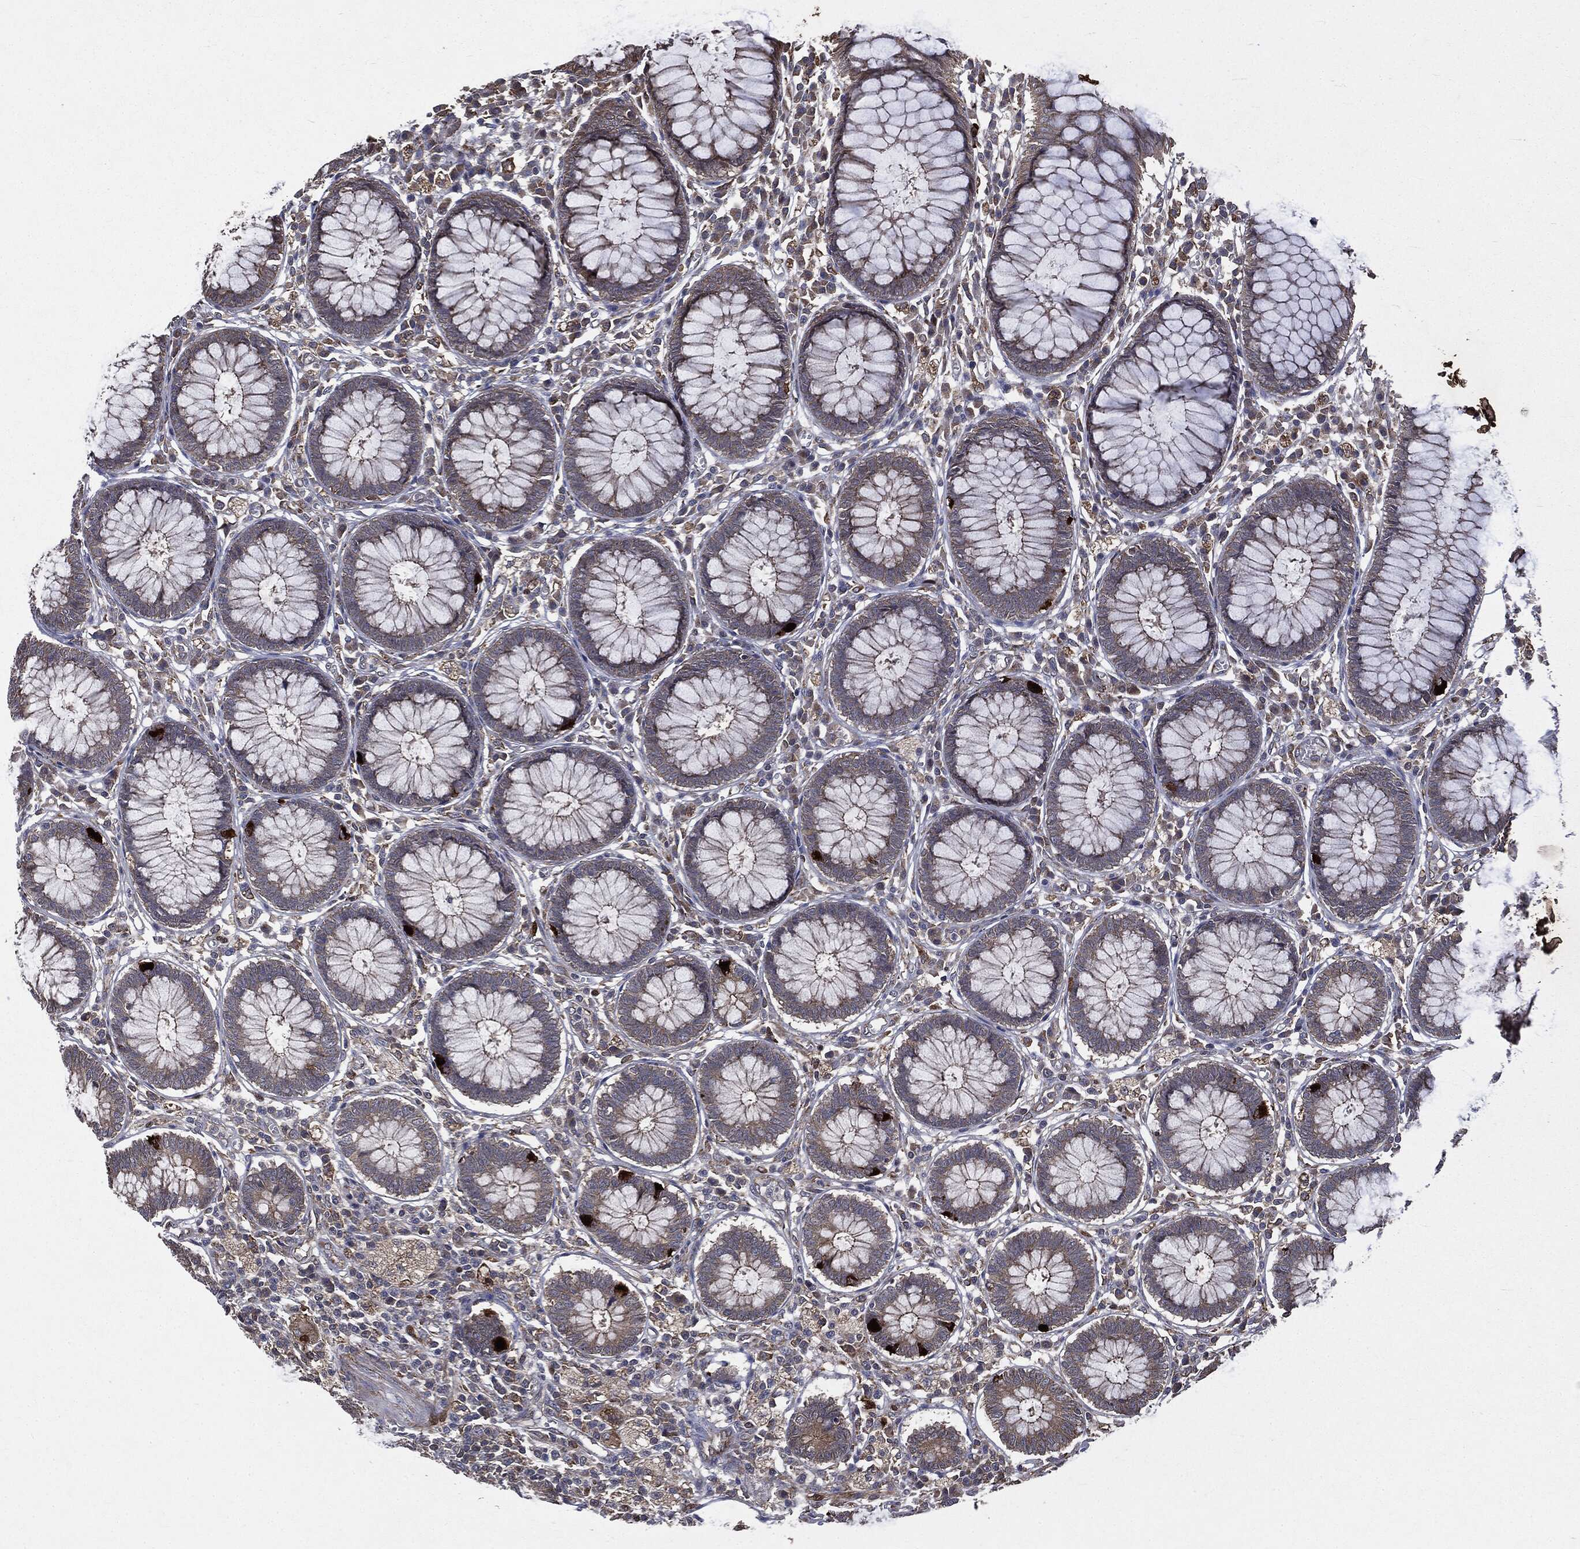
{"staining": {"intensity": "moderate", "quantity": ">75%", "location": "cytoplasmic/membranous"}, "tissue": "colon", "cell_type": "Endothelial cells", "image_type": "normal", "snomed": [{"axis": "morphology", "description": "Normal tissue, NOS"}, {"axis": "topography", "description": "Colon"}], "caption": "Immunohistochemistry (IHC) image of normal human colon stained for a protein (brown), which displays medium levels of moderate cytoplasmic/membranous staining in about >75% of endothelial cells.", "gene": "PLOD3", "patient": {"sex": "male", "age": 65}}